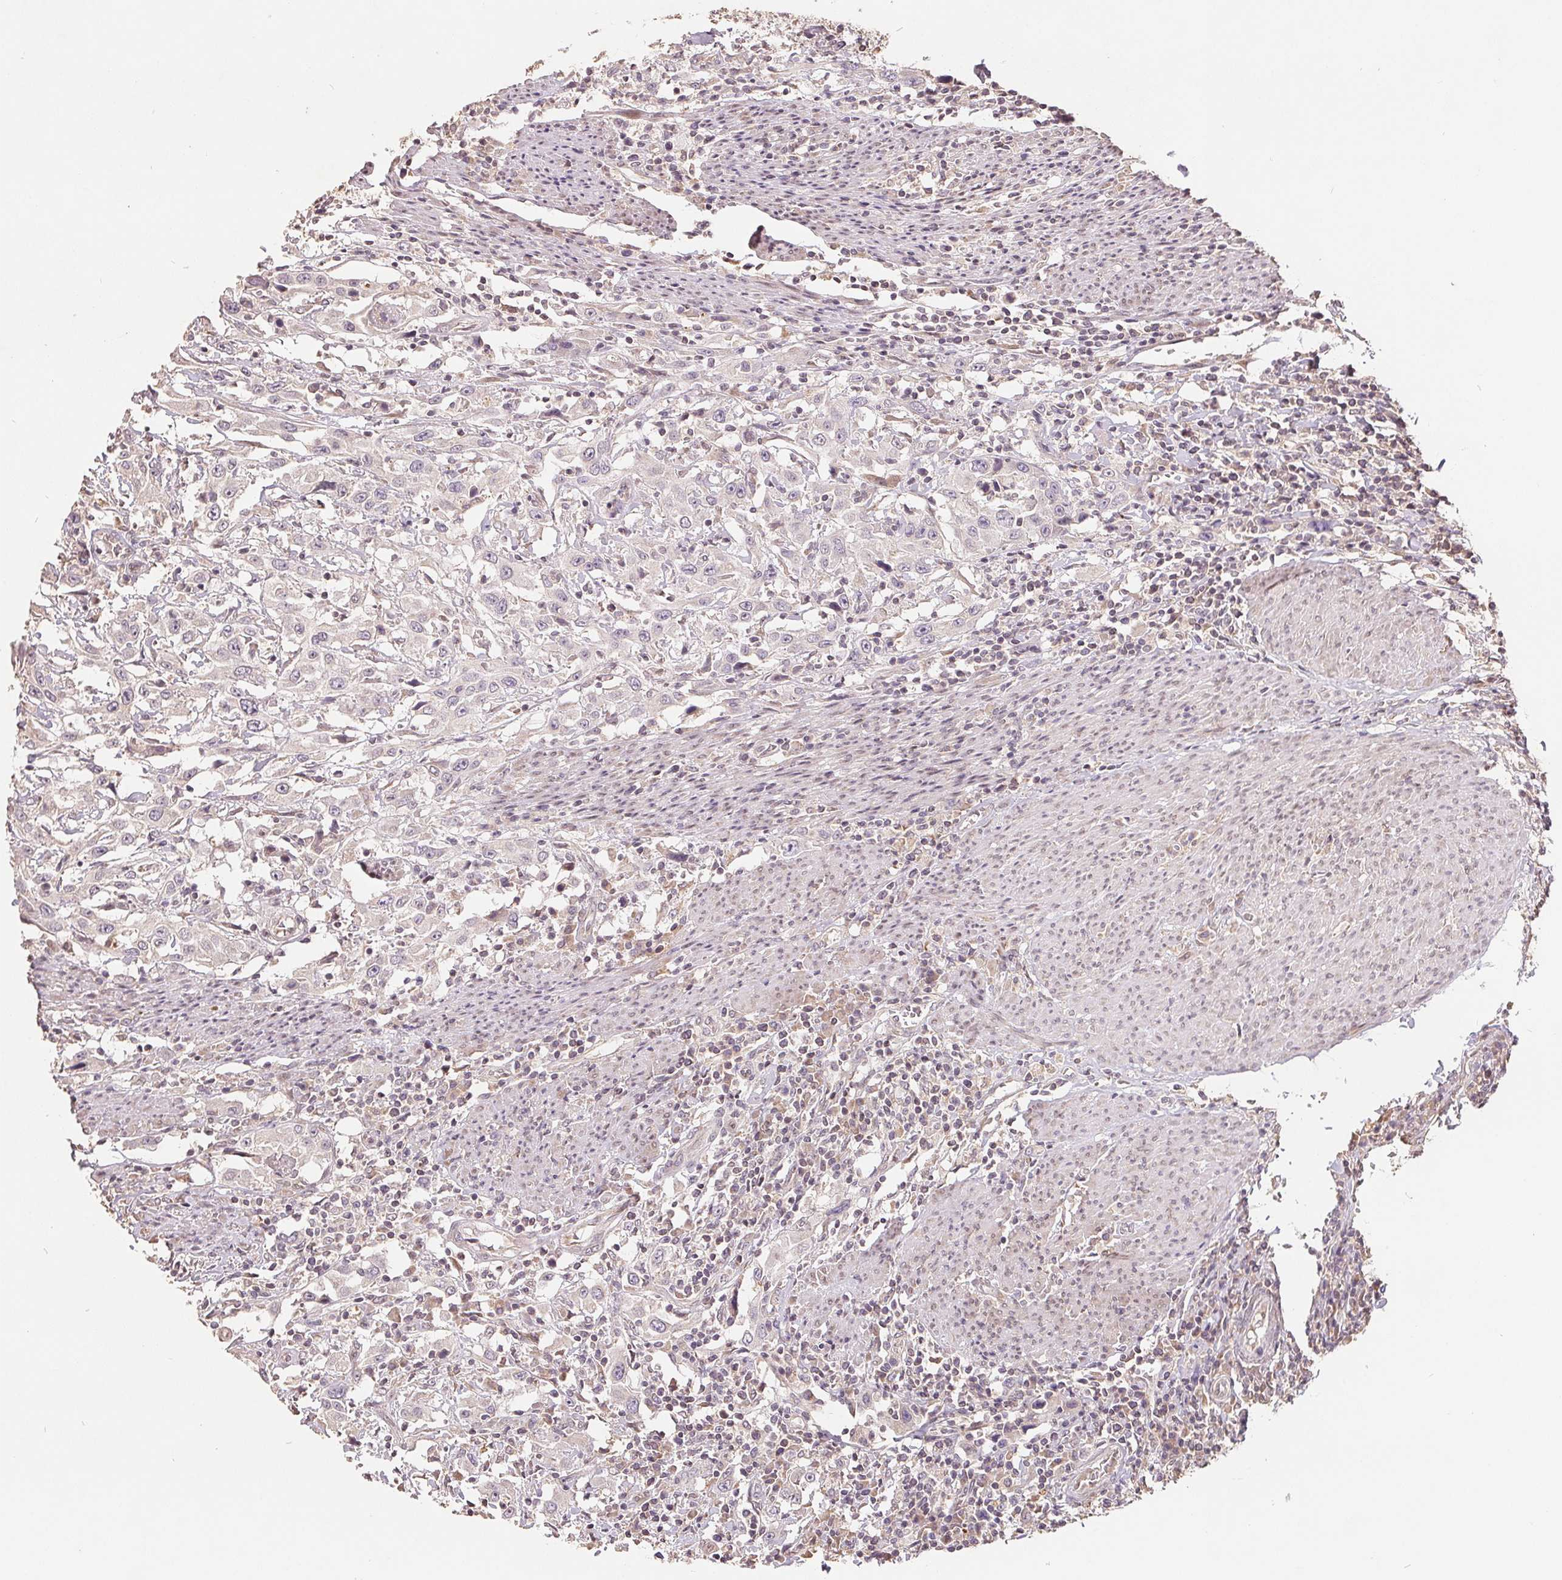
{"staining": {"intensity": "negative", "quantity": "none", "location": "none"}, "tissue": "urothelial cancer", "cell_type": "Tumor cells", "image_type": "cancer", "snomed": [{"axis": "morphology", "description": "Urothelial carcinoma, High grade"}, {"axis": "topography", "description": "Urinary bladder"}], "caption": "Immunohistochemistry (IHC) of human high-grade urothelial carcinoma displays no positivity in tumor cells.", "gene": "CDIPT", "patient": {"sex": "male", "age": 61}}